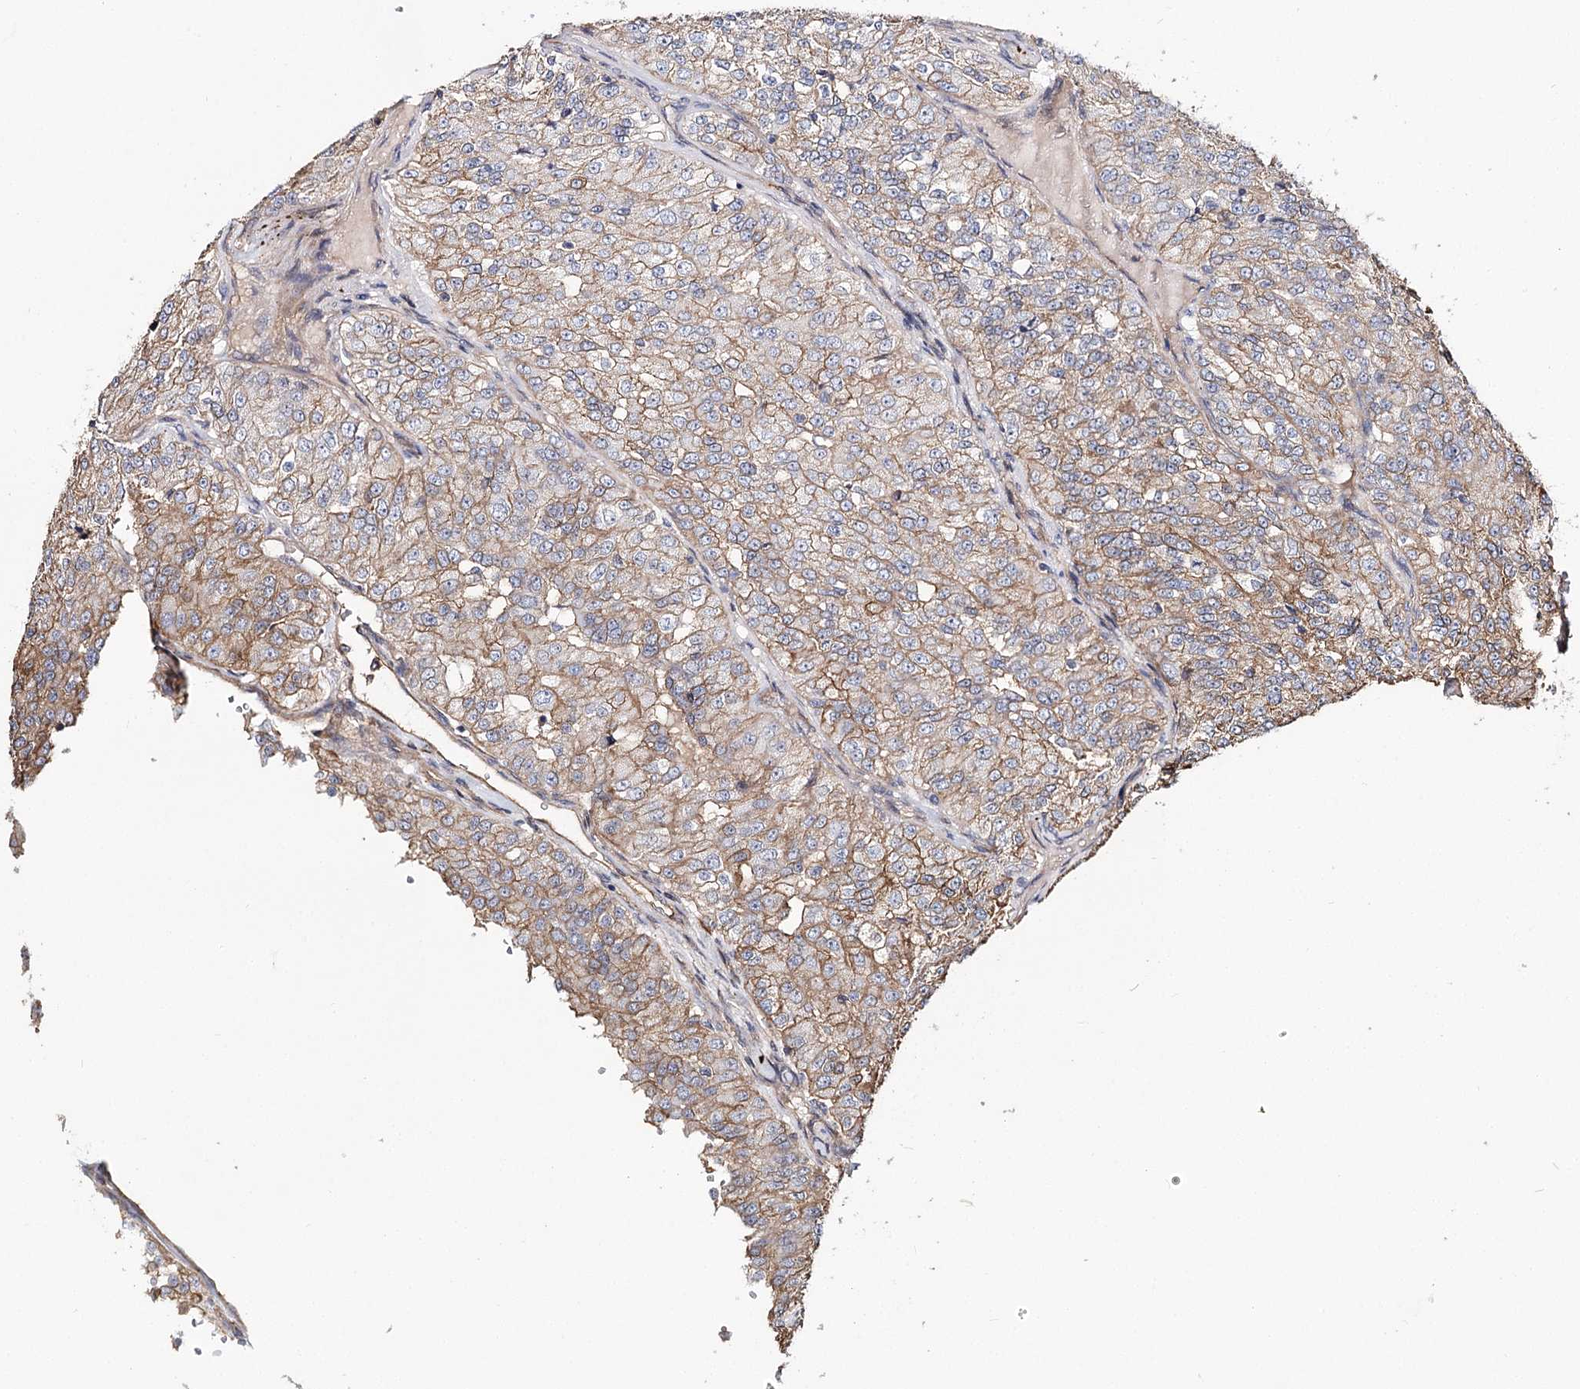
{"staining": {"intensity": "moderate", "quantity": "25%-75%", "location": "cytoplasmic/membranous"}, "tissue": "renal cancer", "cell_type": "Tumor cells", "image_type": "cancer", "snomed": [{"axis": "morphology", "description": "Adenocarcinoma, NOS"}, {"axis": "topography", "description": "Kidney"}], "caption": "This histopathology image demonstrates adenocarcinoma (renal) stained with IHC to label a protein in brown. The cytoplasmic/membranous of tumor cells show moderate positivity for the protein. Nuclei are counter-stained blue.", "gene": "TMEM218", "patient": {"sex": "female", "age": 63}}